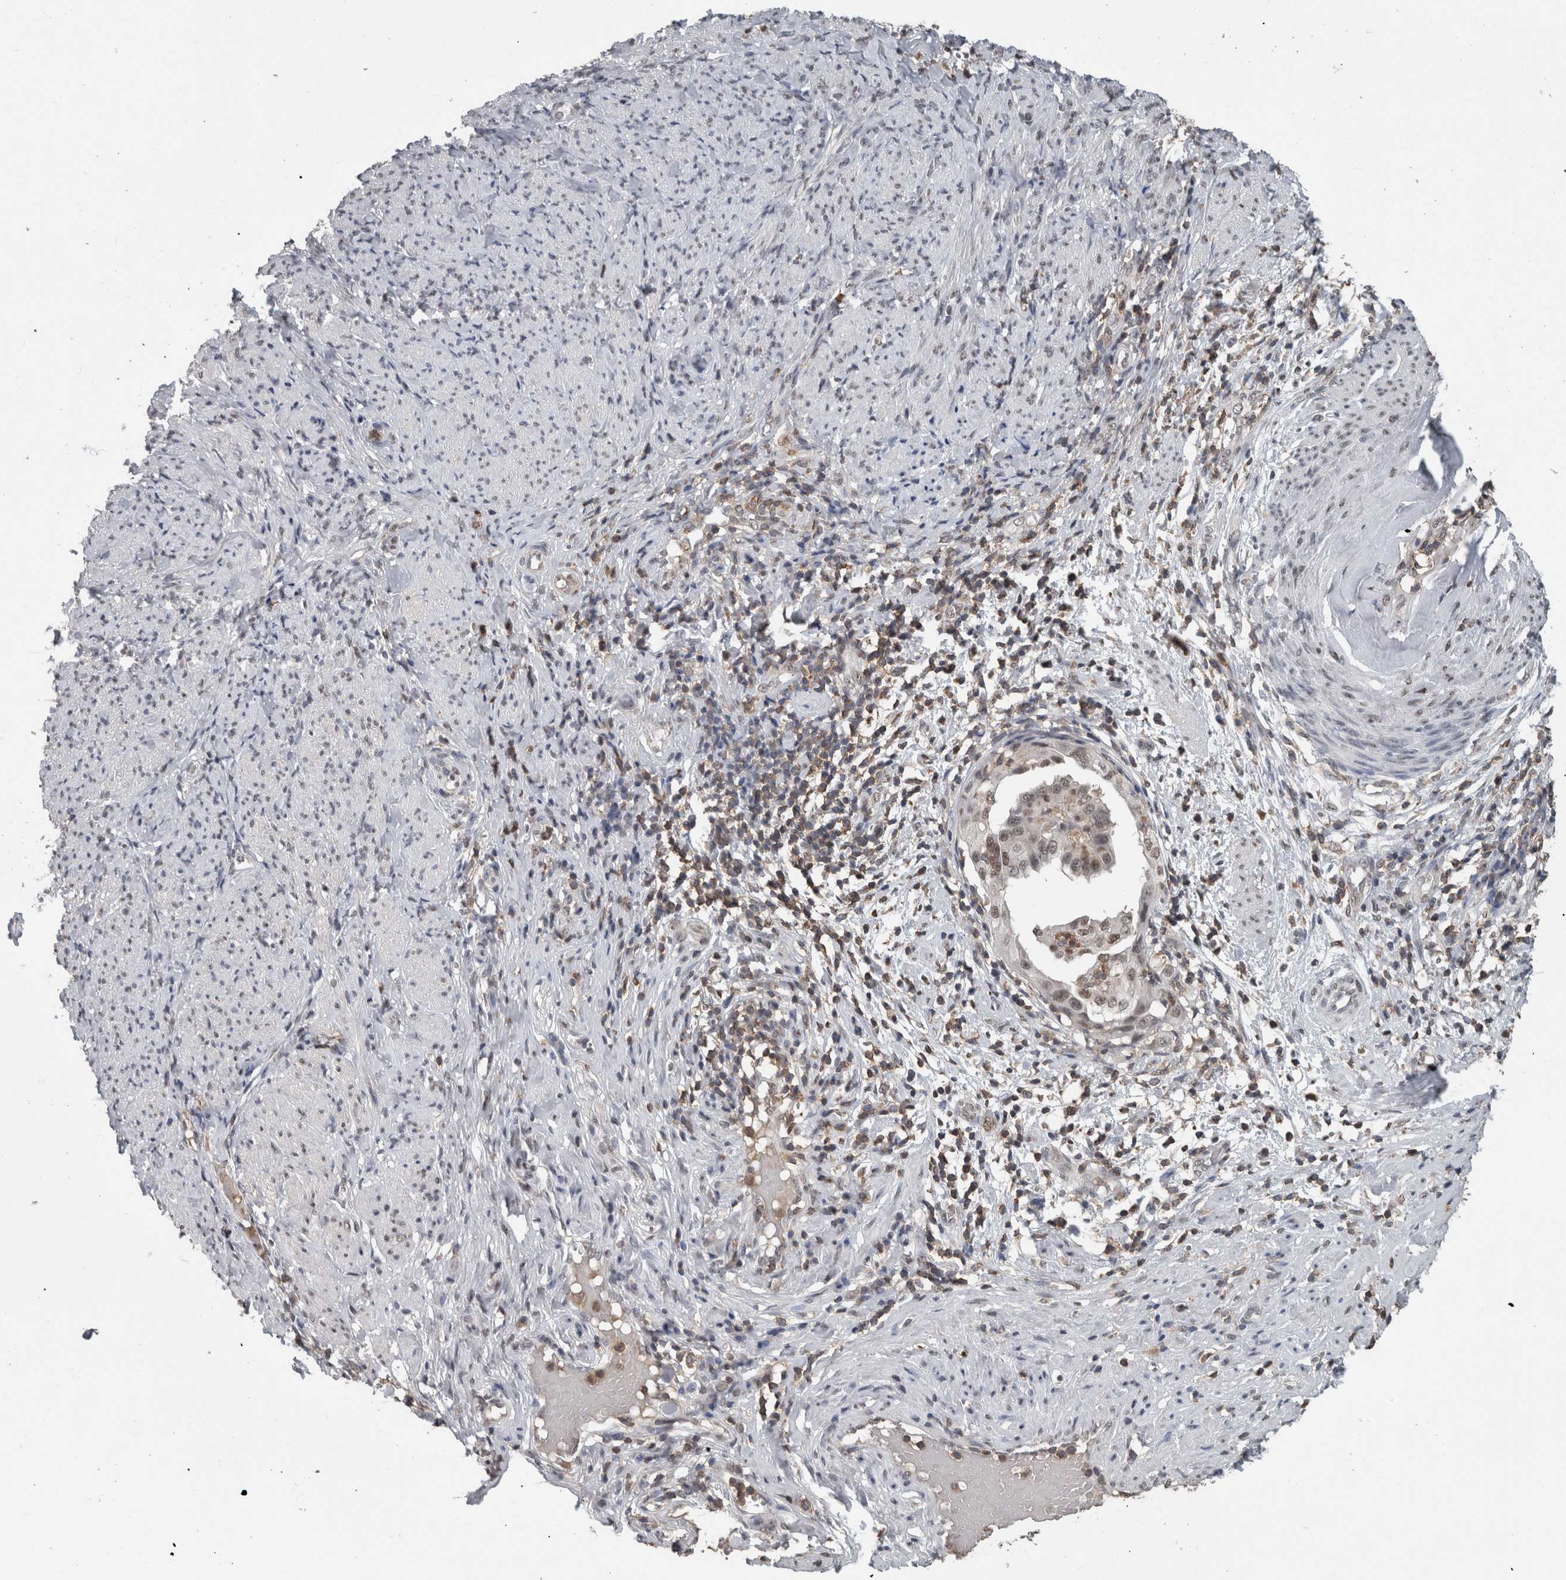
{"staining": {"intensity": "weak", "quantity": "25%-75%", "location": "nuclear"}, "tissue": "endometrial cancer", "cell_type": "Tumor cells", "image_type": "cancer", "snomed": [{"axis": "morphology", "description": "Adenocarcinoma, NOS"}, {"axis": "topography", "description": "Endometrium"}], "caption": "About 25%-75% of tumor cells in endometrial cancer (adenocarcinoma) show weak nuclear protein expression as visualized by brown immunohistochemical staining.", "gene": "MAFF", "patient": {"sex": "female", "age": 85}}